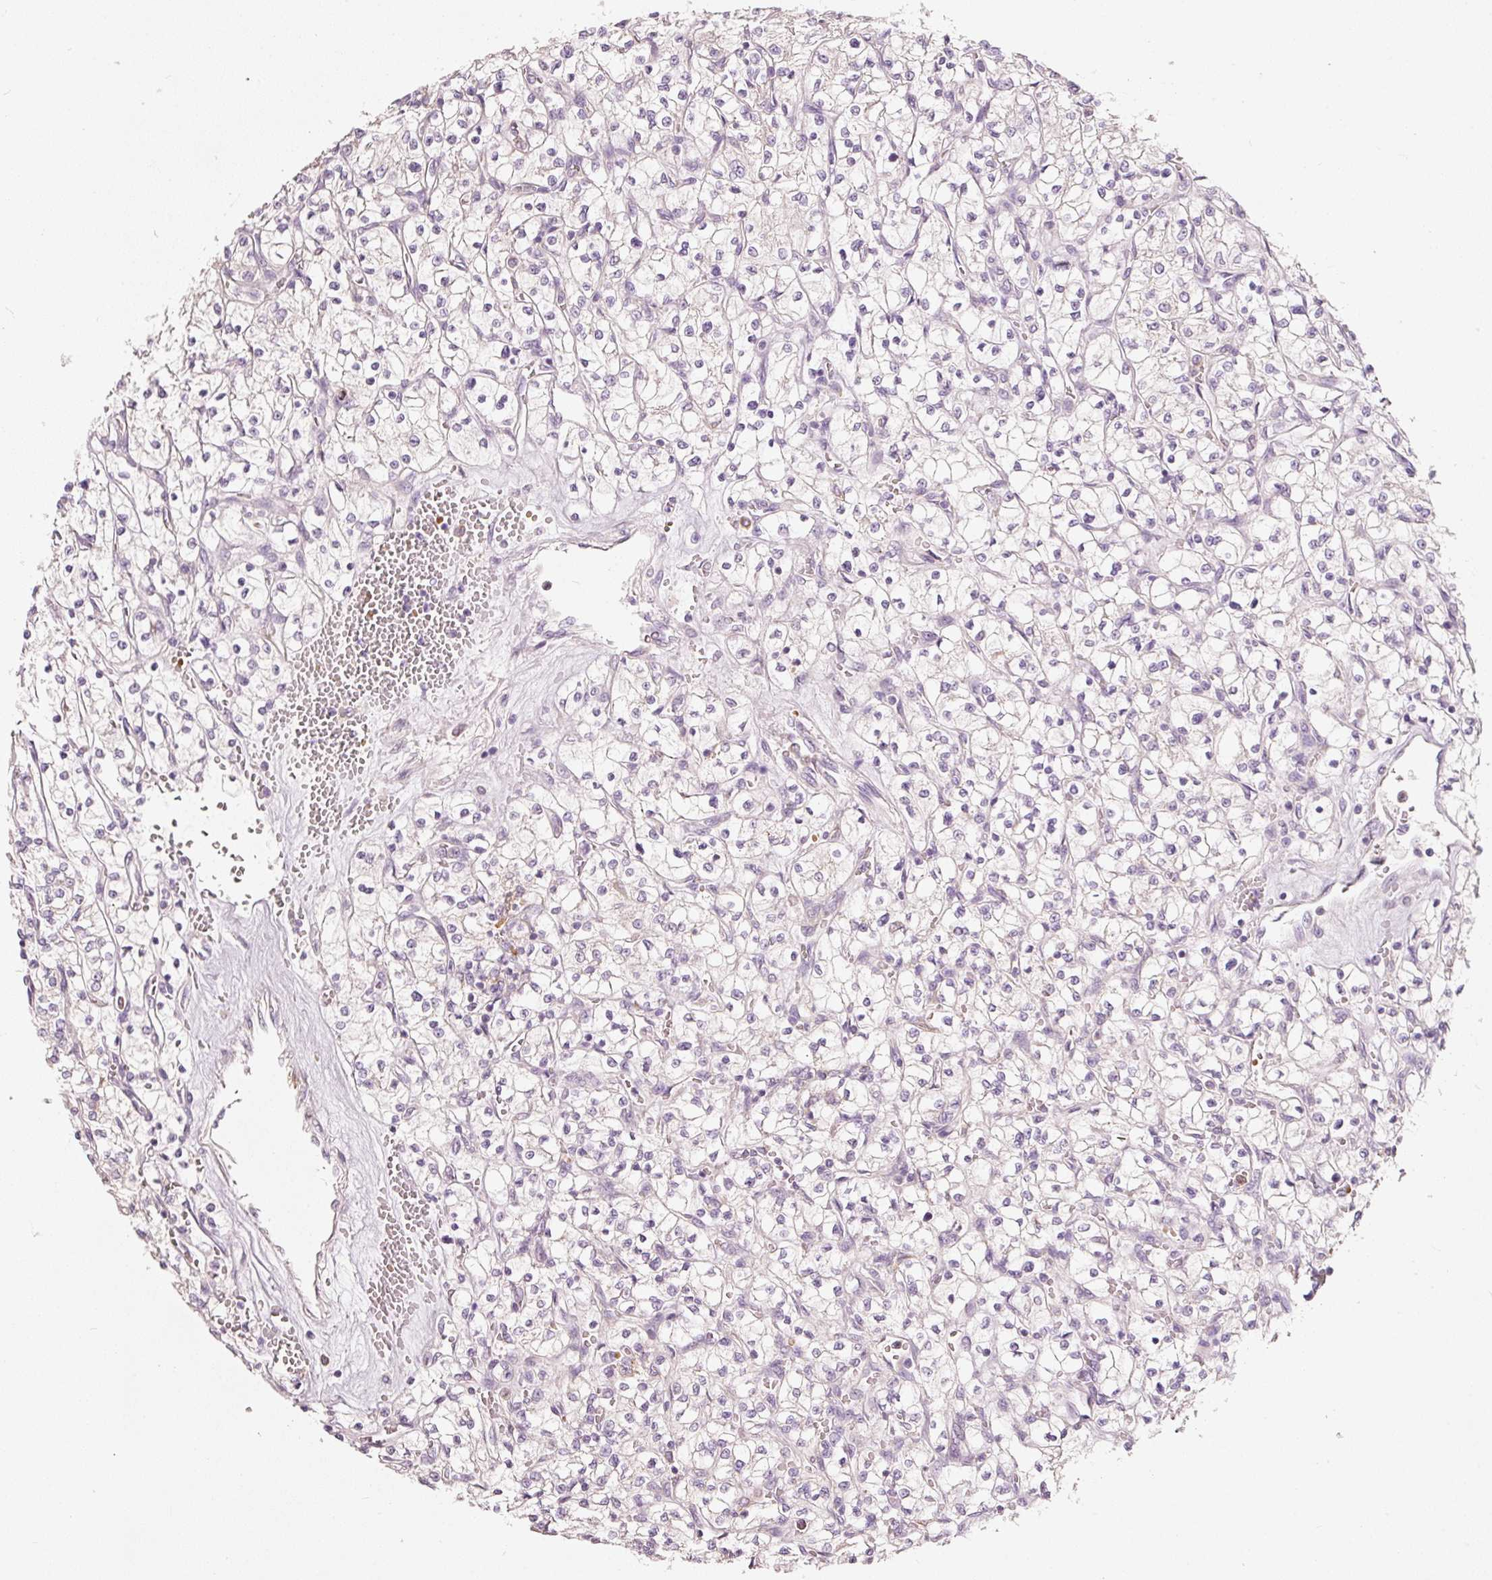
{"staining": {"intensity": "negative", "quantity": "none", "location": "none"}, "tissue": "renal cancer", "cell_type": "Tumor cells", "image_type": "cancer", "snomed": [{"axis": "morphology", "description": "Adenocarcinoma, NOS"}, {"axis": "topography", "description": "Kidney"}], "caption": "Protein analysis of renal adenocarcinoma exhibits no significant expression in tumor cells. (DAB immunohistochemistry, high magnification).", "gene": "KLHL21", "patient": {"sex": "female", "age": 64}}